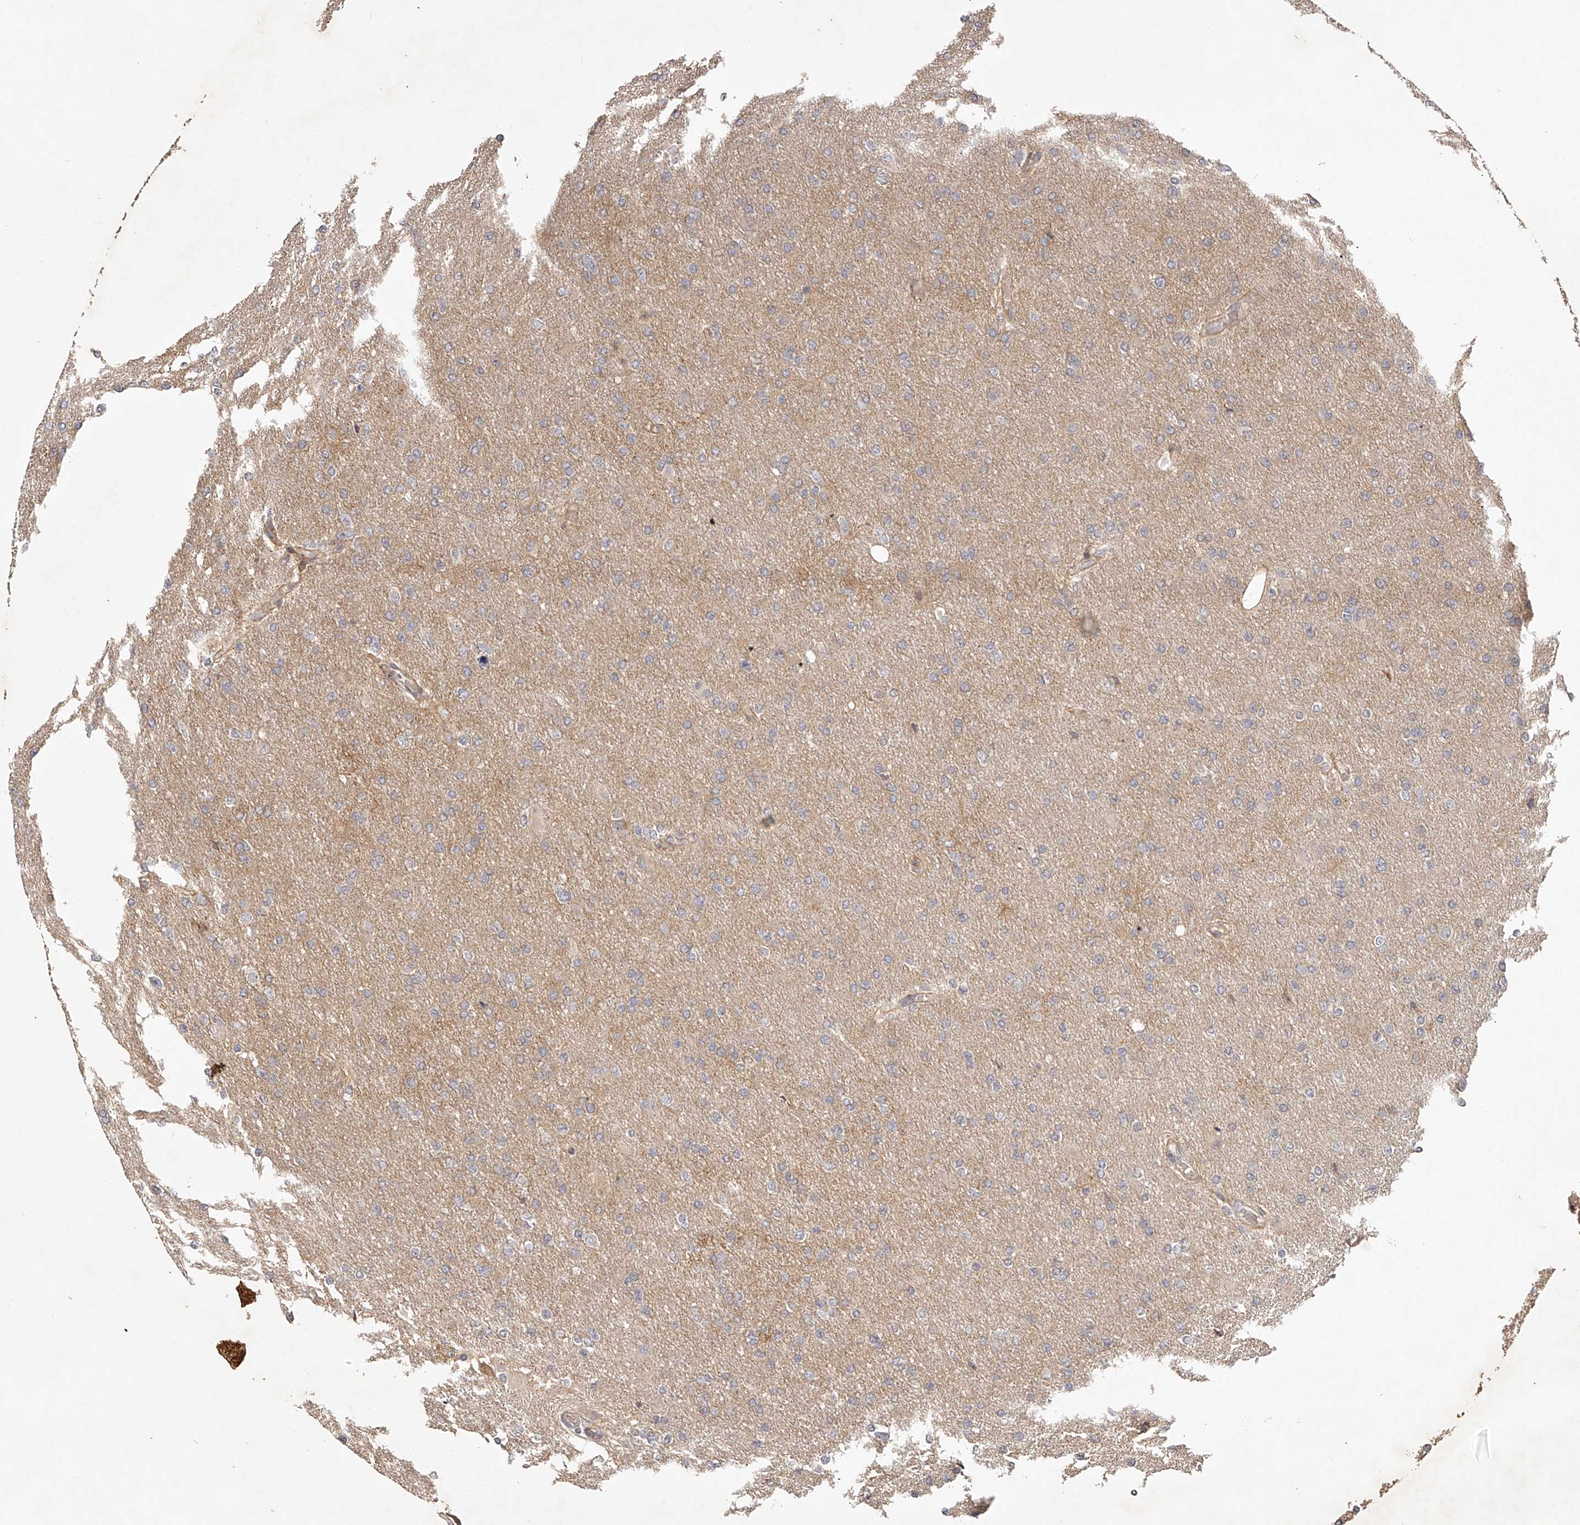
{"staining": {"intensity": "negative", "quantity": "none", "location": "none"}, "tissue": "glioma", "cell_type": "Tumor cells", "image_type": "cancer", "snomed": [{"axis": "morphology", "description": "Glioma, malignant, High grade"}, {"axis": "topography", "description": "Cerebral cortex"}], "caption": "Photomicrograph shows no significant protein staining in tumor cells of malignant glioma (high-grade).", "gene": "ZNF582", "patient": {"sex": "female", "age": 36}}